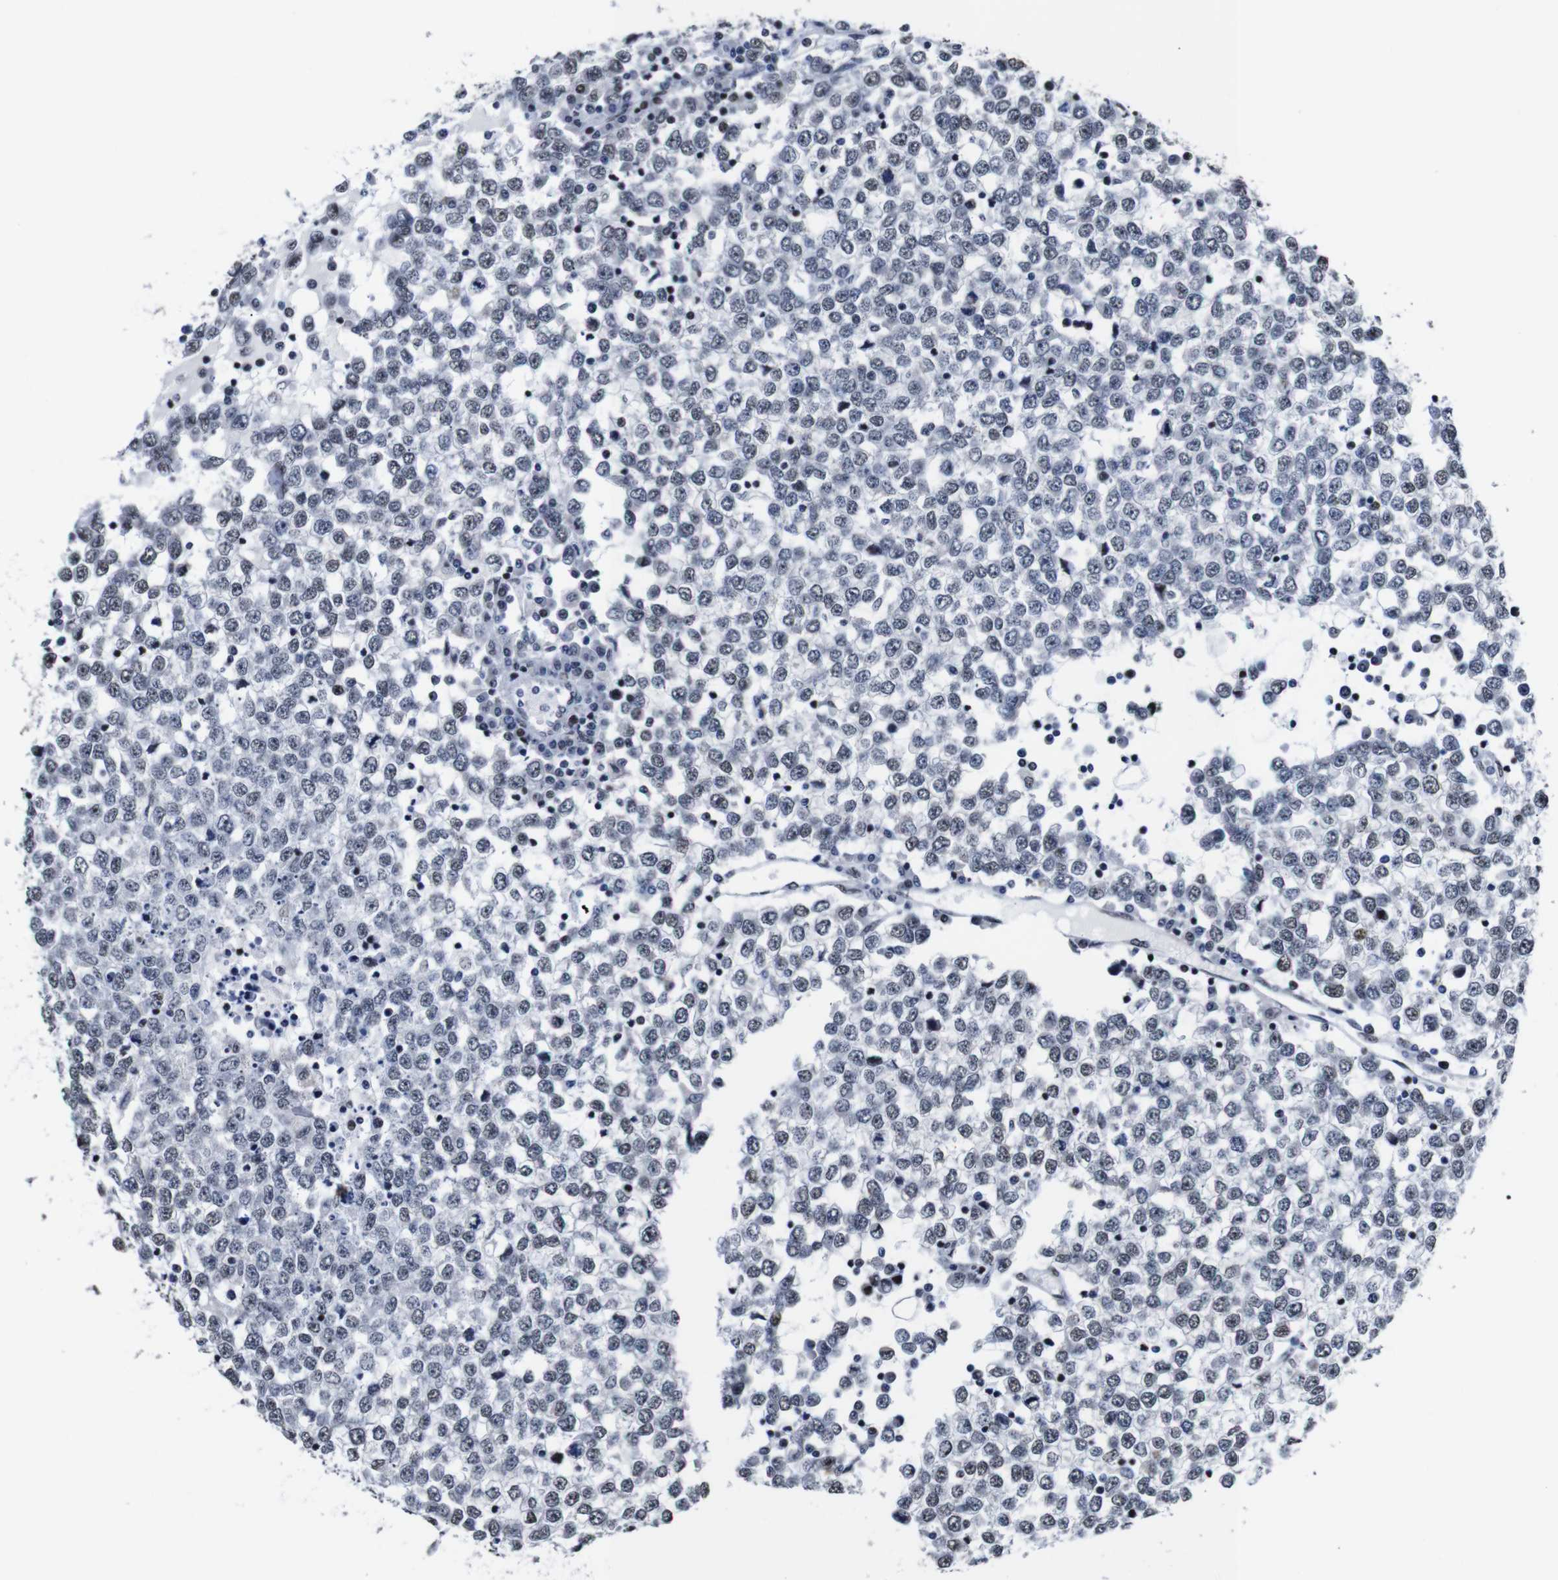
{"staining": {"intensity": "moderate", "quantity": "<25%", "location": "nuclear"}, "tissue": "testis cancer", "cell_type": "Tumor cells", "image_type": "cancer", "snomed": [{"axis": "morphology", "description": "Seminoma, NOS"}, {"axis": "topography", "description": "Testis"}], "caption": "Tumor cells show low levels of moderate nuclear positivity in approximately <25% of cells in testis cancer (seminoma). The protein of interest is stained brown, and the nuclei are stained in blue (DAB IHC with brightfield microscopy, high magnification).", "gene": "GATA6", "patient": {"sex": "male", "age": 65}}